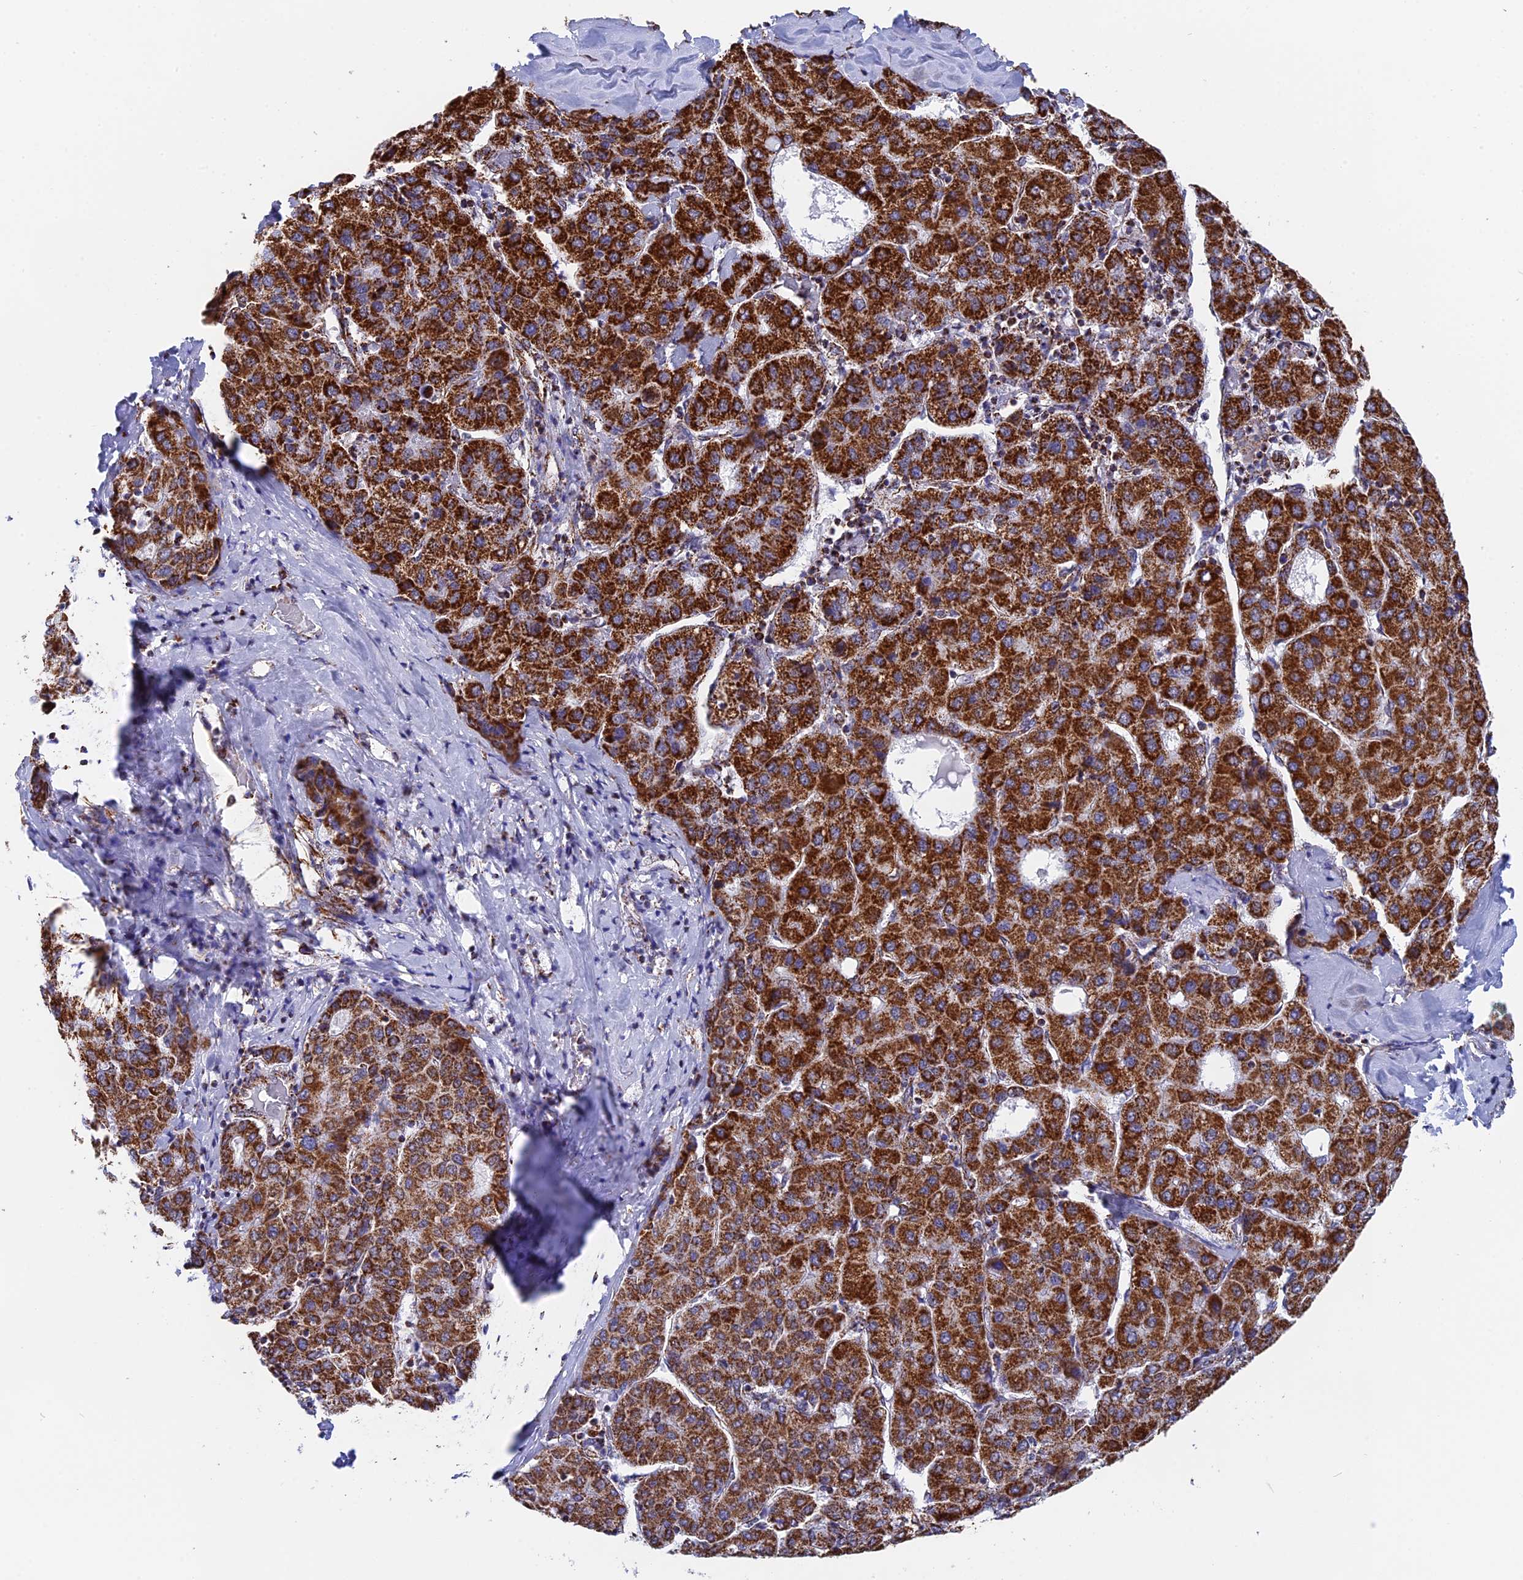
{"staining": {"intensity": "strong", "quantity": ">75%", "location": "cytoplasmic/membranous"}, "tissue": "liver cancer", "cell_type": "Tumor cells", "image_type": "cancer", "snomed": [{"axis": "morphology", "description": "Carcinoma, Hepatocellular, NOS"}, {"axis": "topography", "description": "Liver"}], "caption": "This micrograph reveals immunohistochemistry staining of hepatocellular carcinoma (liver), with high strong cytoplasmic/membranous positivity in about >75% of tumor cells.", "gene": "CDC16", "patient": {"sex": "male", "age": 65}}